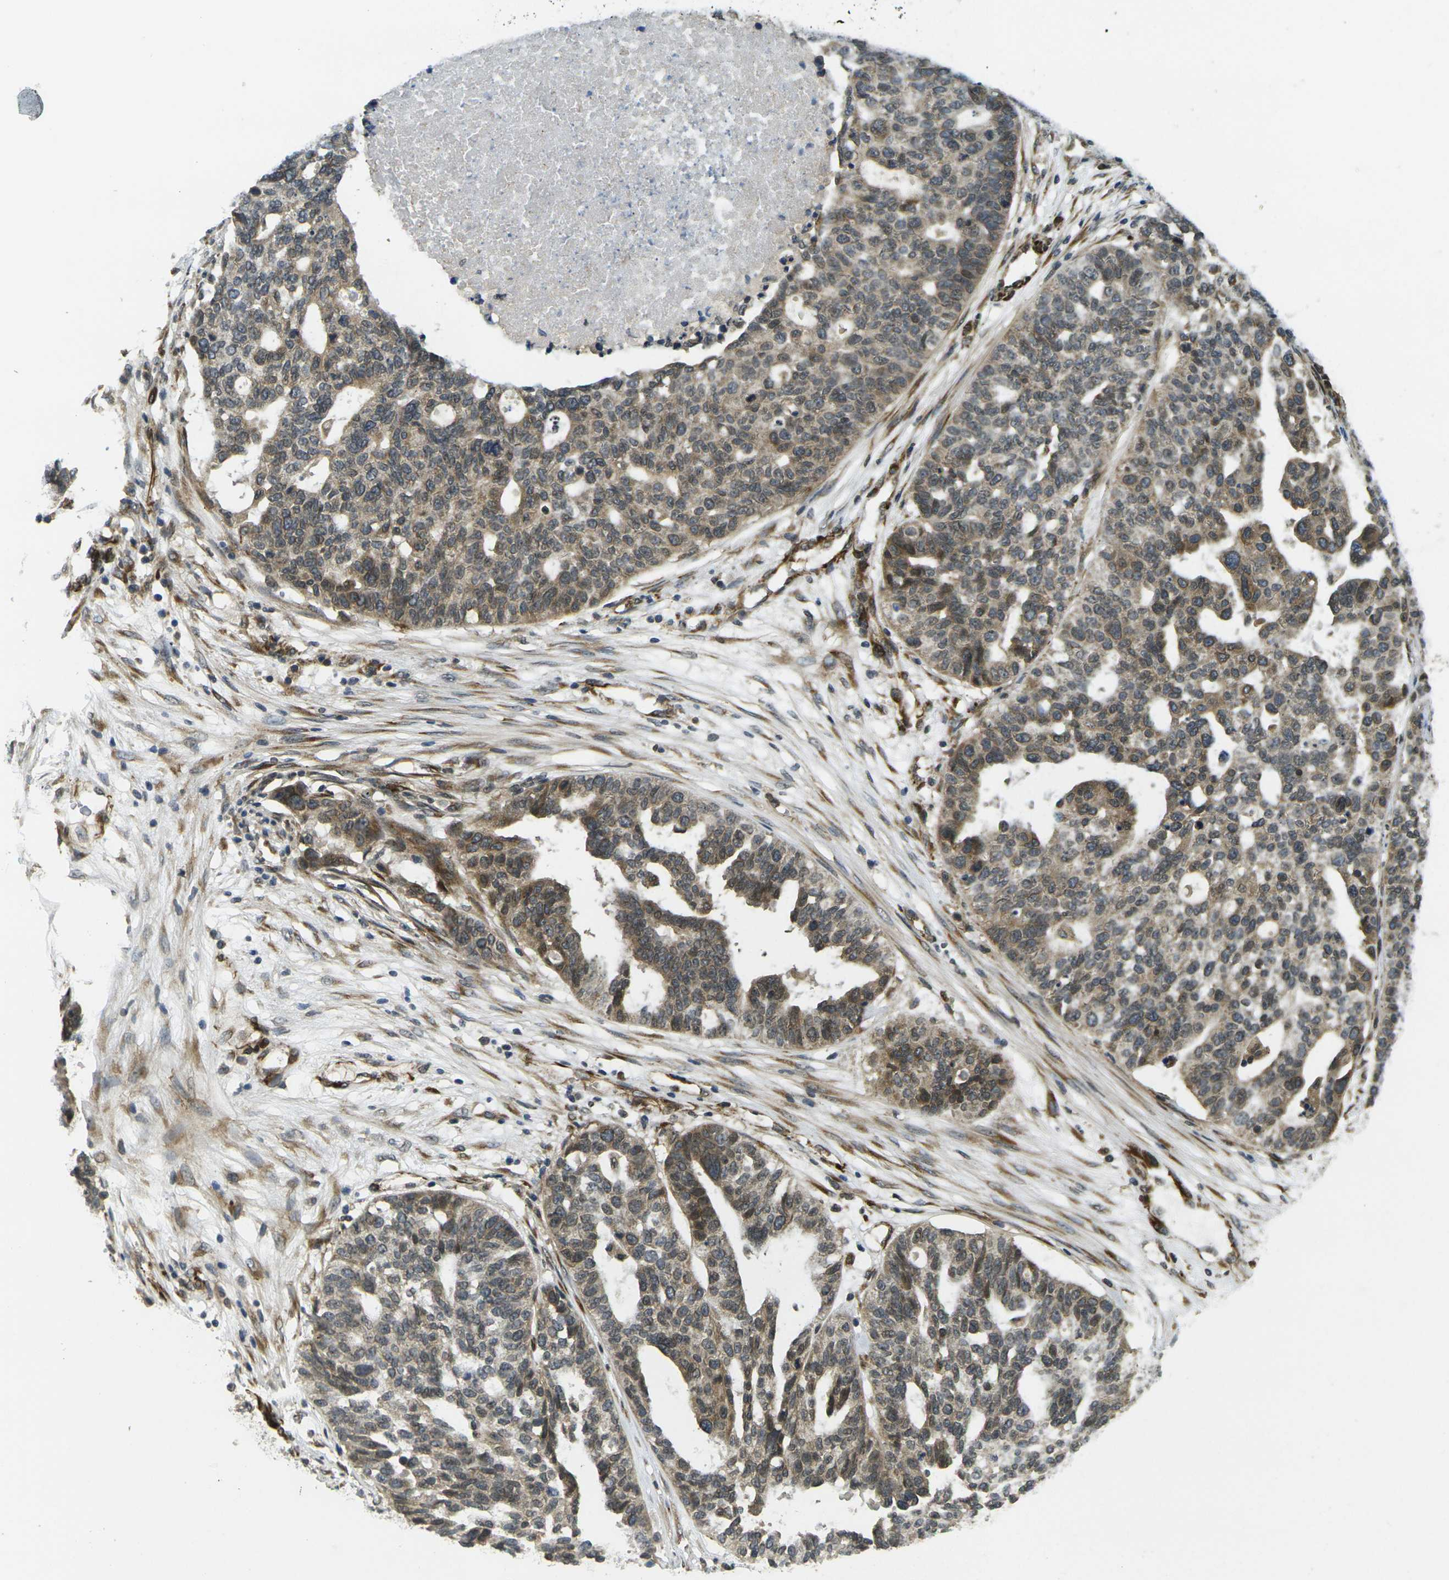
{"staining": {"intensity": "weak", "quantity": ">75%", "location": "cytoplasmic/membranous"}, "tissue": "ovarian cancer", "cell_type": "Tumor cells", "image_type": "cancer", "snomed": [{"axis": "morphology", "description": "Cystadenocarcinoma, serous, NOS"}, {"axis": "topography", "description": "Ovary"}], "caption": "Tumor cells reveal low levels of weak cytoplasmic/membranous positivity in approximately >75% of cells in human serous cystadenocarcinoma (ovarian).", "gene": "FUT11", "patient": {"sex": "female", "age": 59}}